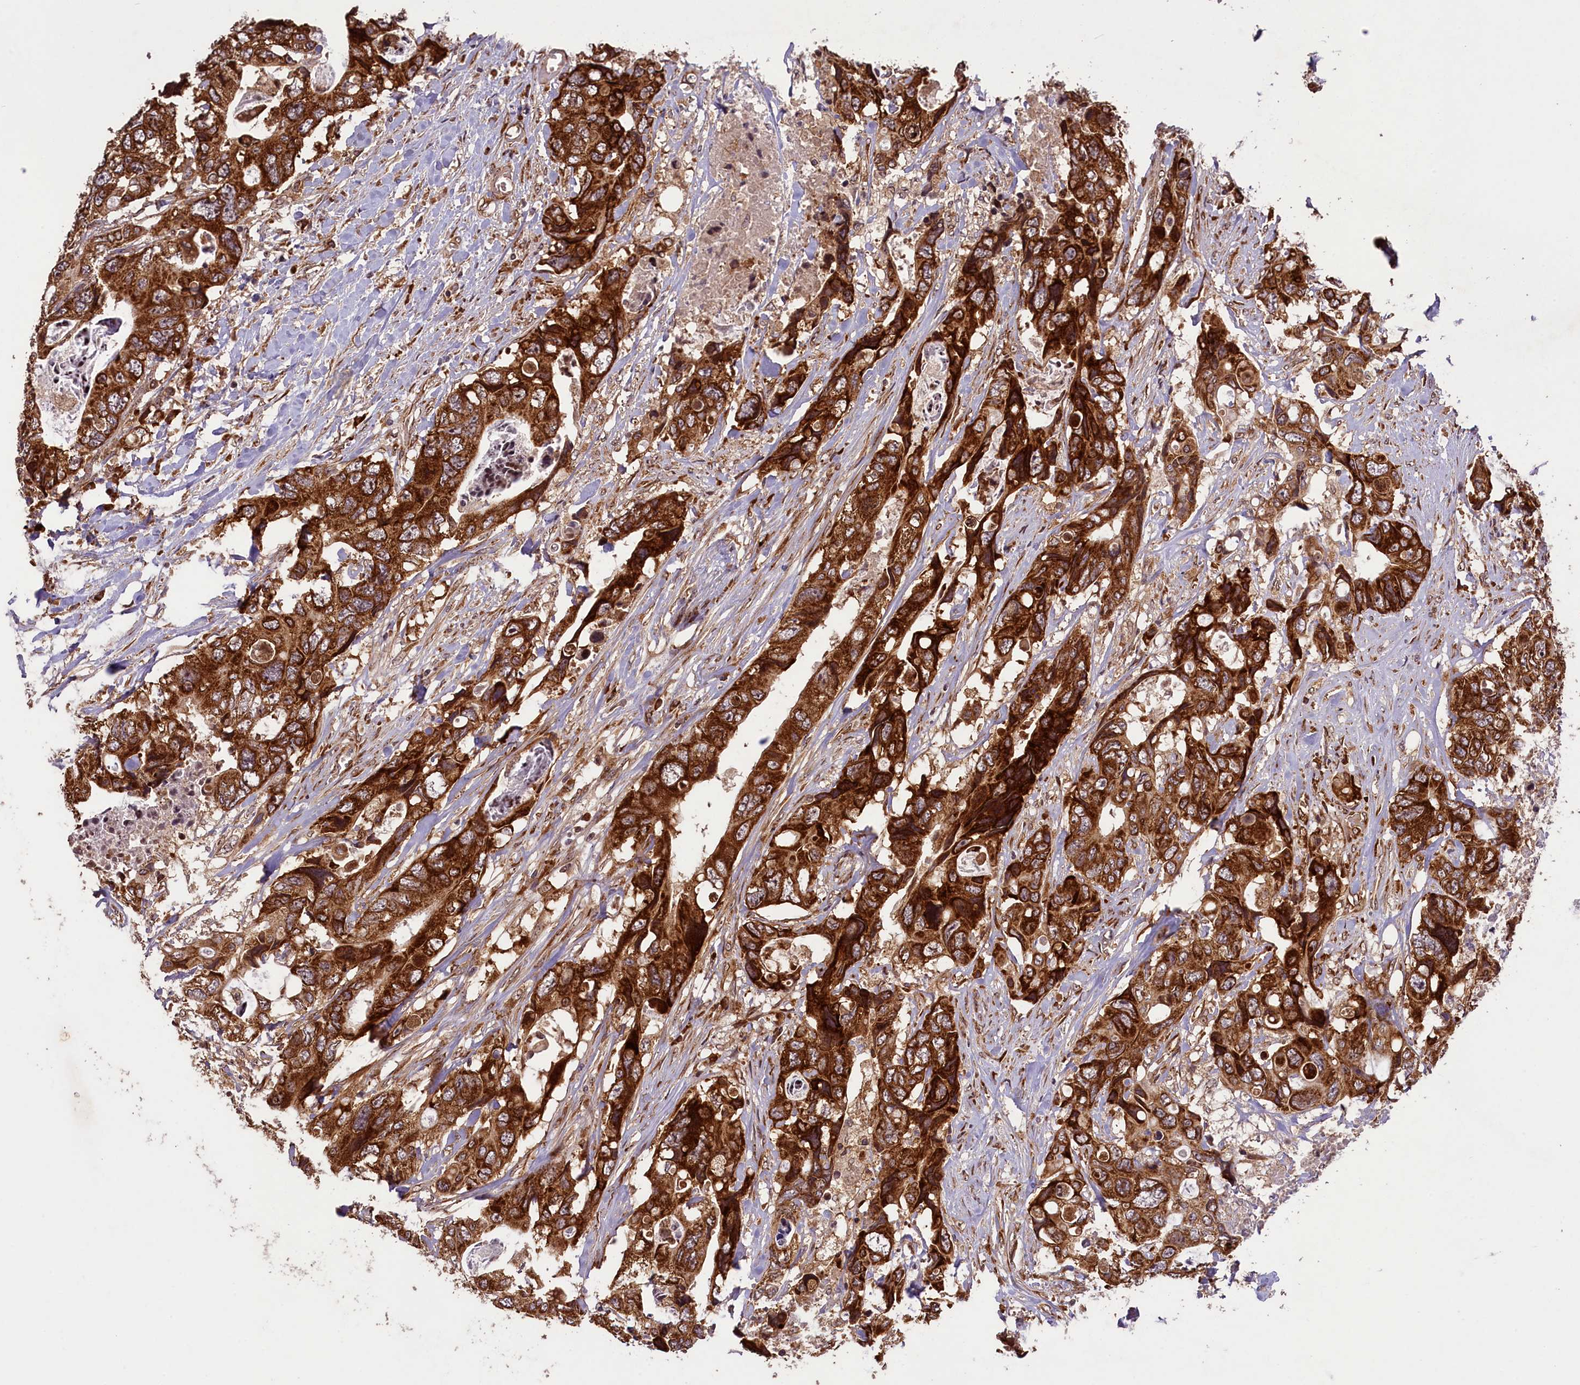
{"staining": {"intensity": "strong", "quantity": ">75%", "location": "cytoplasmic/membranous"}, "tissue": "colorectal cancer", "cell_type": "Tumor cells", "image_type": "cancer", "snomed": [{"axis": "morphology", "description": "Adenocarcinoma, NOS"}, {"axis": "topography", "description": "Rectum"}], "caption": "Human colorectal cancer (adenocarcinoma) stained with a protein marker reveals strong staining in tumor cells.", "gene": "LARP4", "patient": {"sex": "male", "age": 57}}